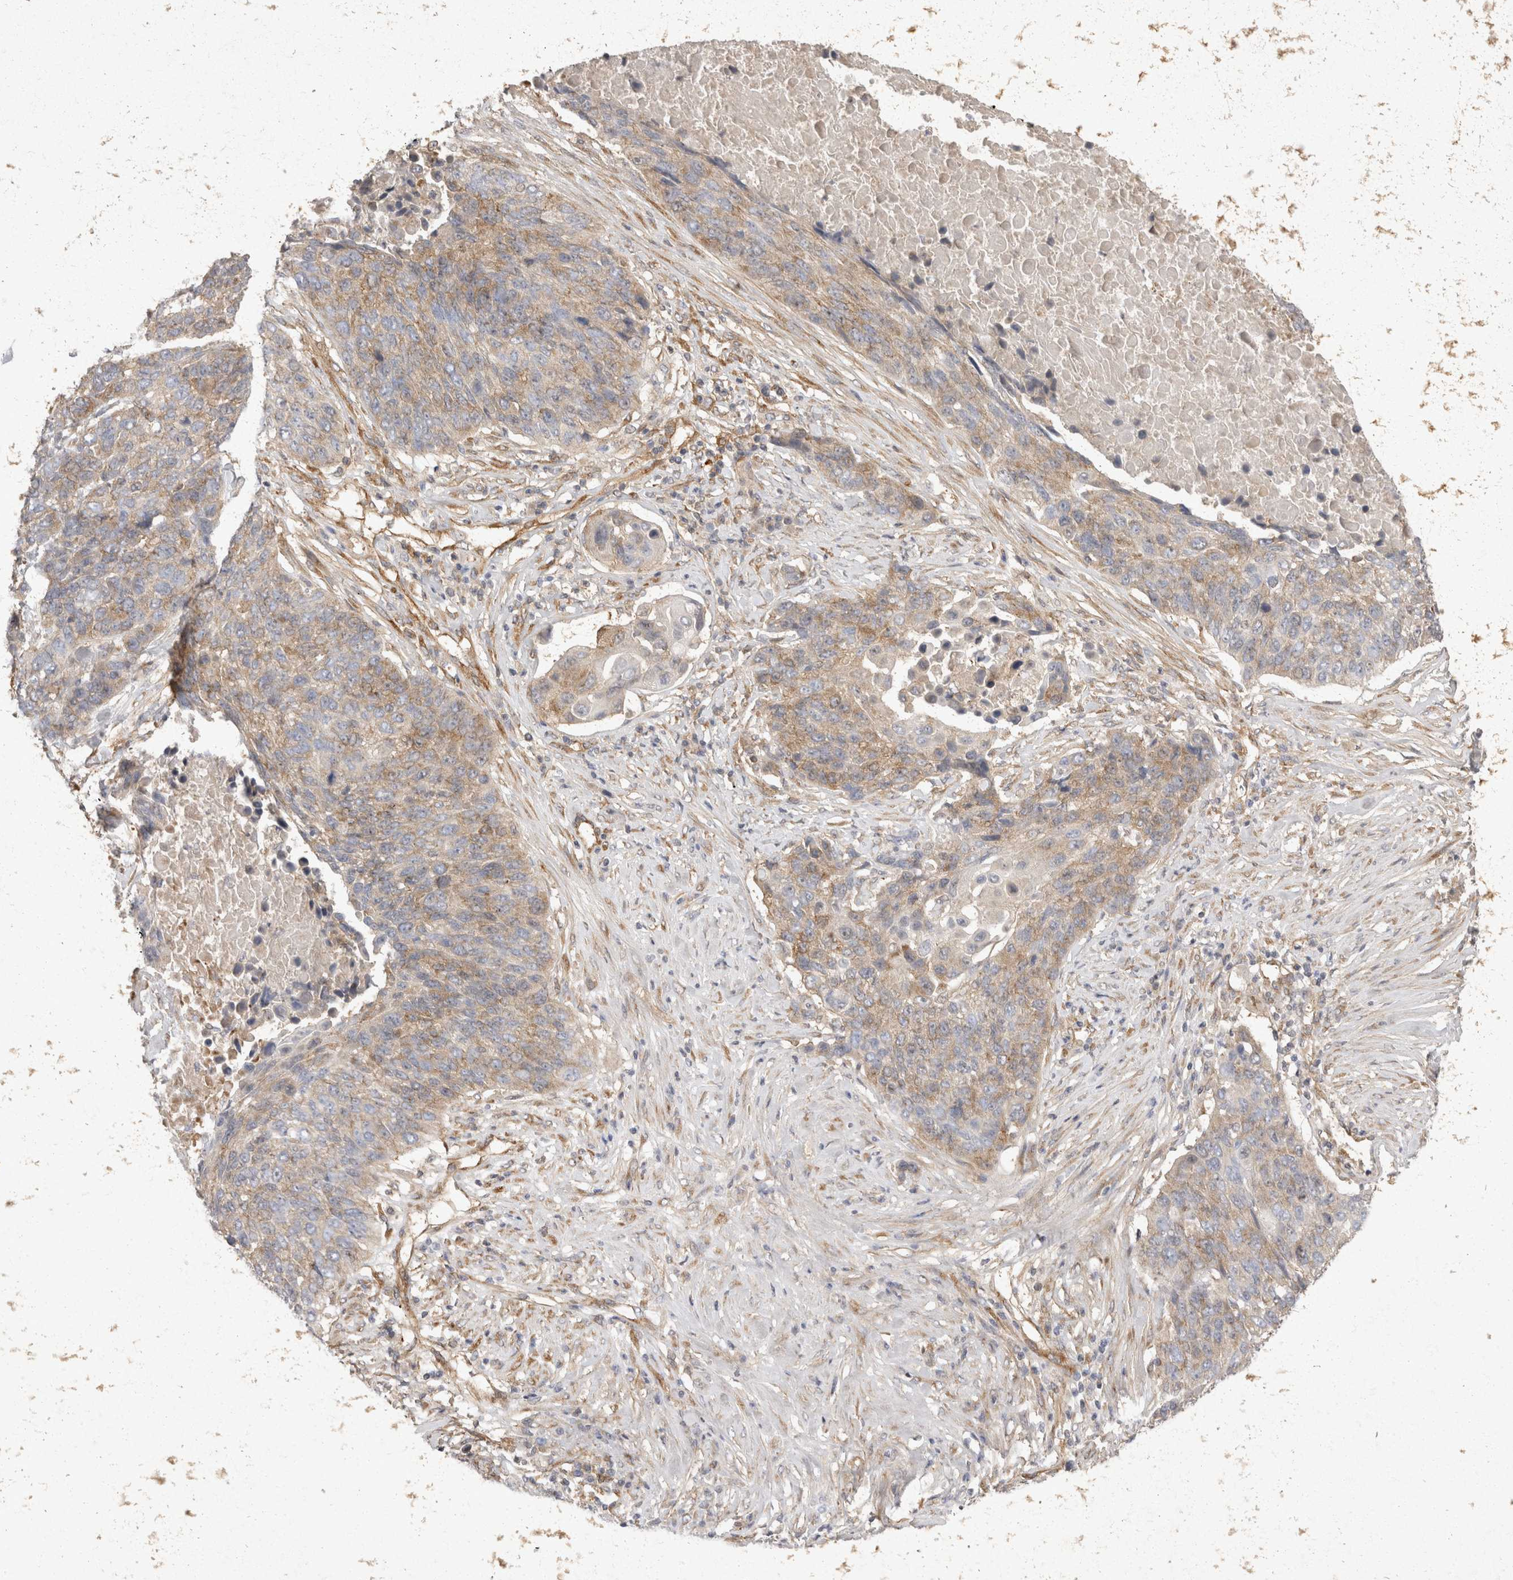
{"staining": {"intensity": "weak", "quantity": "25%-75%", "location": "cytoplasmic/membranous"}, "tissue": "lung cancer", "cell_type": "Tumor cells", "image_type": "cancer", "snomed": [{"axis": "morphology", "description": "Squamous cell carcinoma, NOS"}, {"axis": "topography", "description": "Lung"}], "caption": "Weak cytoplasmic/membranous positivity is identified in approximately 25%-75% of tumor cells in squamous cell carcinoma (lung). Using DAB (brown) and hematoxylin (blue) stains, captured at high magnification using brightfield microscopy.", "gene": "EIF4G3", "patient": {"sex": "male", "age": 66}}